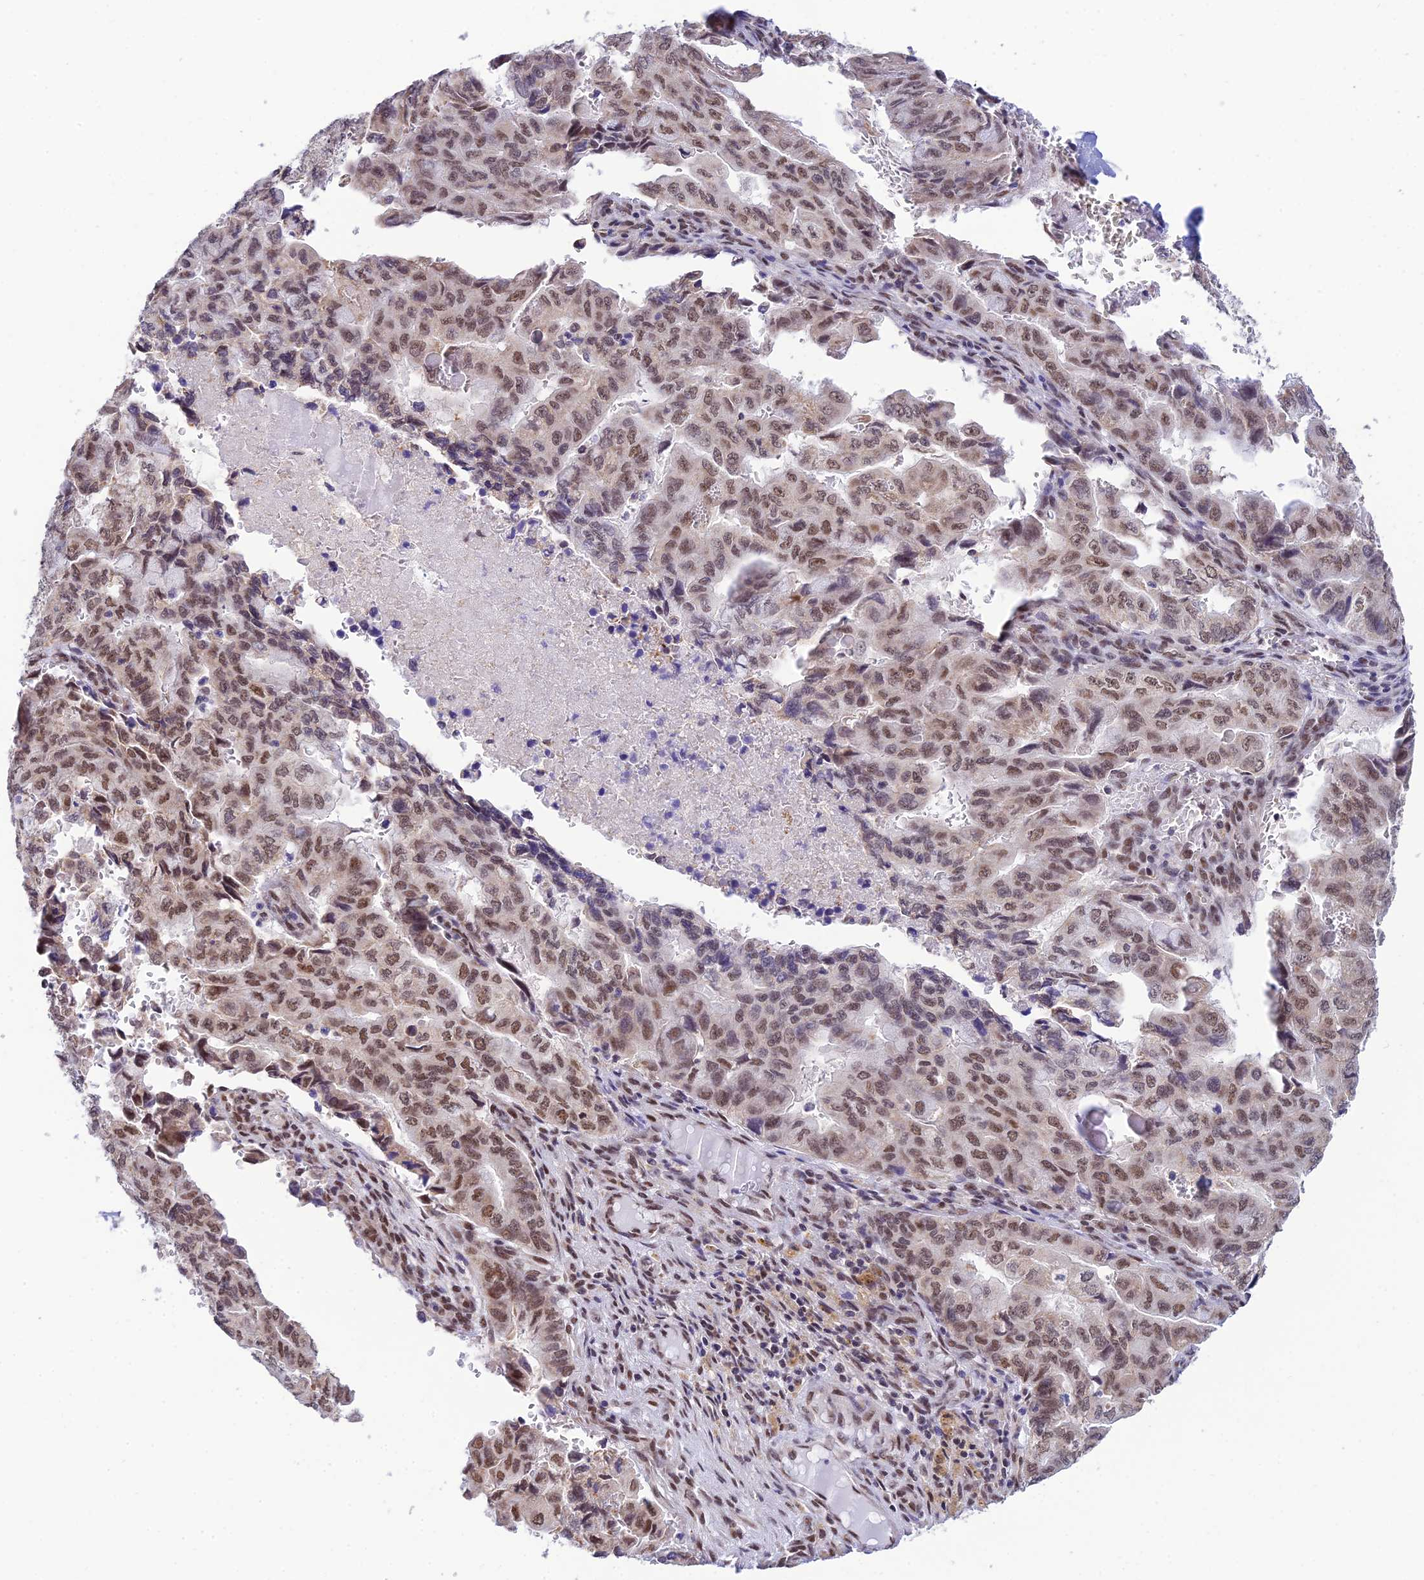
{"staining": {"intensity": "moderate", "quantity": ">75%", "location": "nuclear"}, "tissue": "pancreatic cancer", "cell_type": "Tumor cells", "image_type": "cancer", "snomed": [{"axis": "morphology", "description": "Adenocarcinoma, NOS"}, {"axis": "topography", "description": "Pancreas"}], "caption": "IHC (DAB) staining of human pancreatic cancer (adenocarcinoma) displays moderate nuclear protein staining in about >75% of tumor cells.", "gene": "C2orf49", "patient": {"sex": "male", "age": 51}}